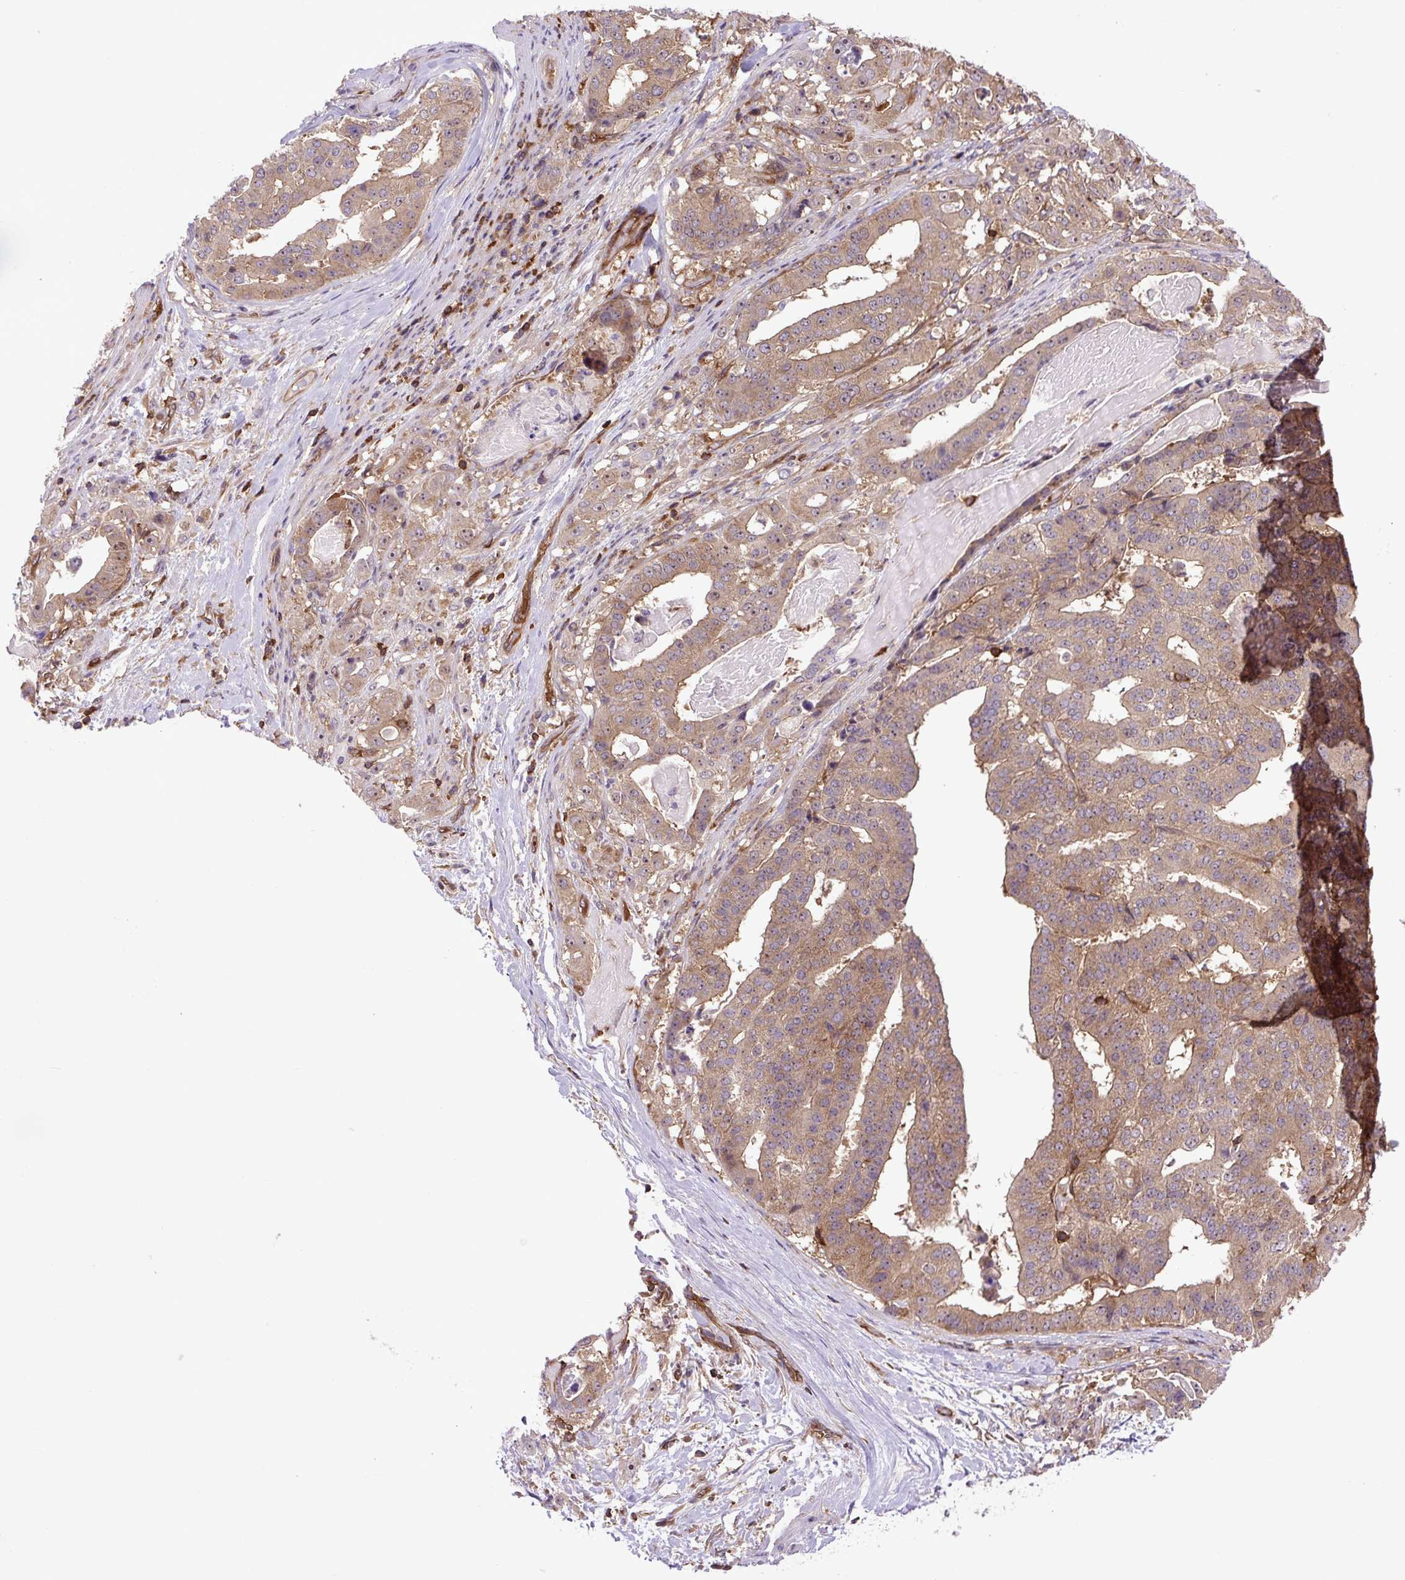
{"staining": {"intensity": "moderate", "quantity": ">75%", "location": "cytoplasmic/membranous,nuclear"}, "tissue": "stomach cancer", "cell_type": "Tumor cells", "image_type": "cancer", "snomed": [{"axis": "morphology", "description": "Adenocarcinoma, NOS"}, {"axis": "topography", "description": "Stomach"}], "caption": "About >75% of tumor cells in human stomach adenocarcinoma reveal moderate cytoplasmic/membranous and nuclear protein expression as visualized by brown immunohistochemical staining.", "gene": "PLCG1", "patient": {"sex": "male", "age": 48}}